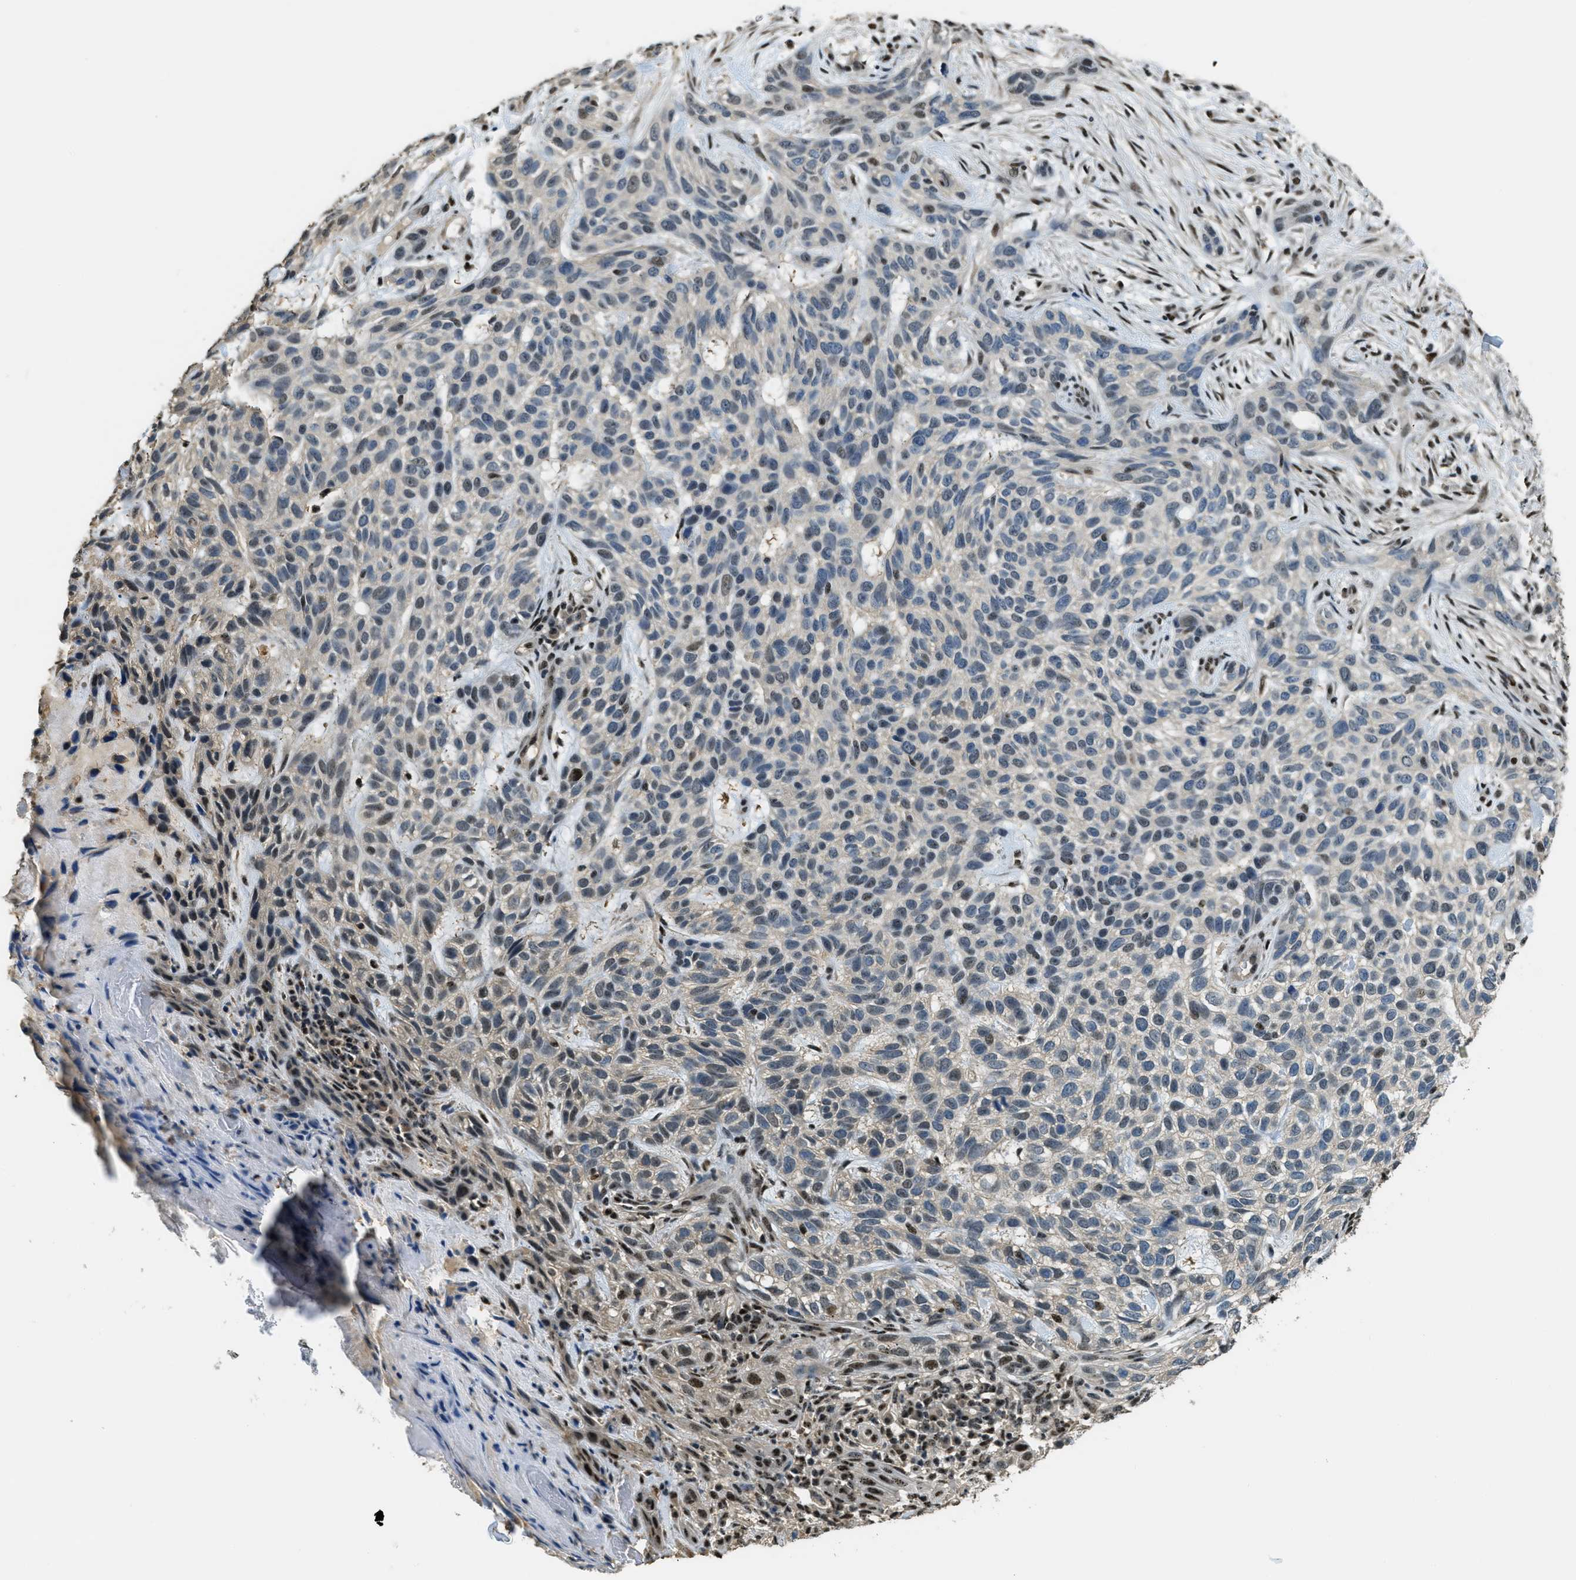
{"staining": {"intensity": "moderate", "quantity": "25%-75%", "location": "nuclear"}, "tissue": "skin cancer", "cell_type": "Tumor cells", "image_type": "cancer", "snomed": [{"axis": "morphology", "description": "Normal tissue, NOS"}, {"axis": "morphology", "description": "Basal cell carcinoma"}, {"axis": "topography", "description": "Skin"}], "caption": "IHC micrograph of skin cancer (basal cell carcinoma) stained for a protein (brown), which shows medium levels of moderate nuclear positivity in approximately 25%-75% of tumor cells.", "gene": "SP100", "patient": {"sex": "male", "age": 79}}